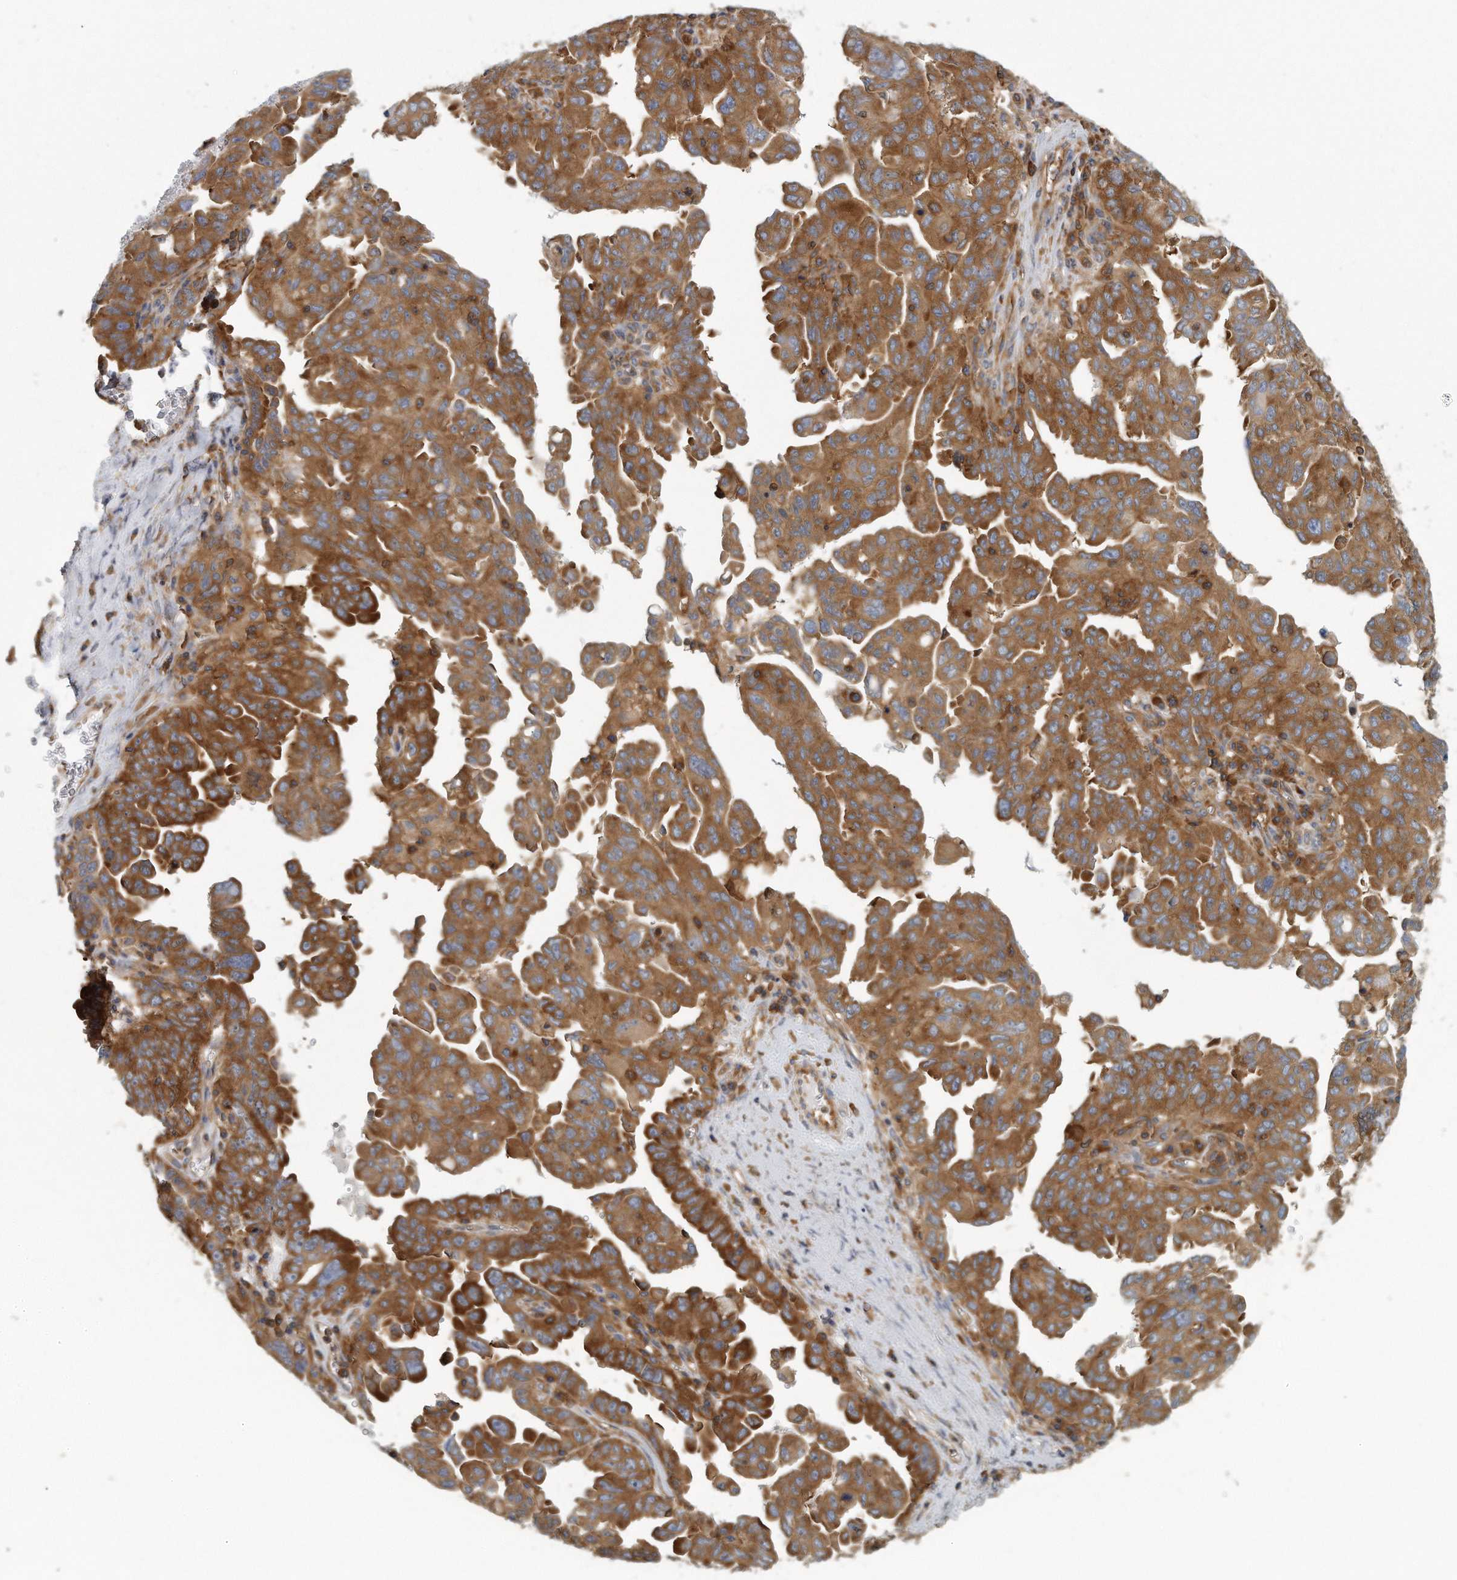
{"staining": {"intensity": "strong", "quantity": ">75%", "location": "cytoplasmic/membranous"}, "tissue": "ovarian cancer", "cell_type": "Tumor cells", "image_type": "cancer", "snomed": [{"axis": "morphology", "description": "Carcinoma, endometroid"}, {"axis": "topography", "description": "Ovary"}], "caption": "This micrograph shows immunohistochemistry (IHC) staining of ovarian cancer (endometroid carcinoma), with high strong cytoplasmic/membranous staining in approximately >75% of tumor cells.", "gene": "EIF3I", "patient": {"sex": "female", "age": 62}}